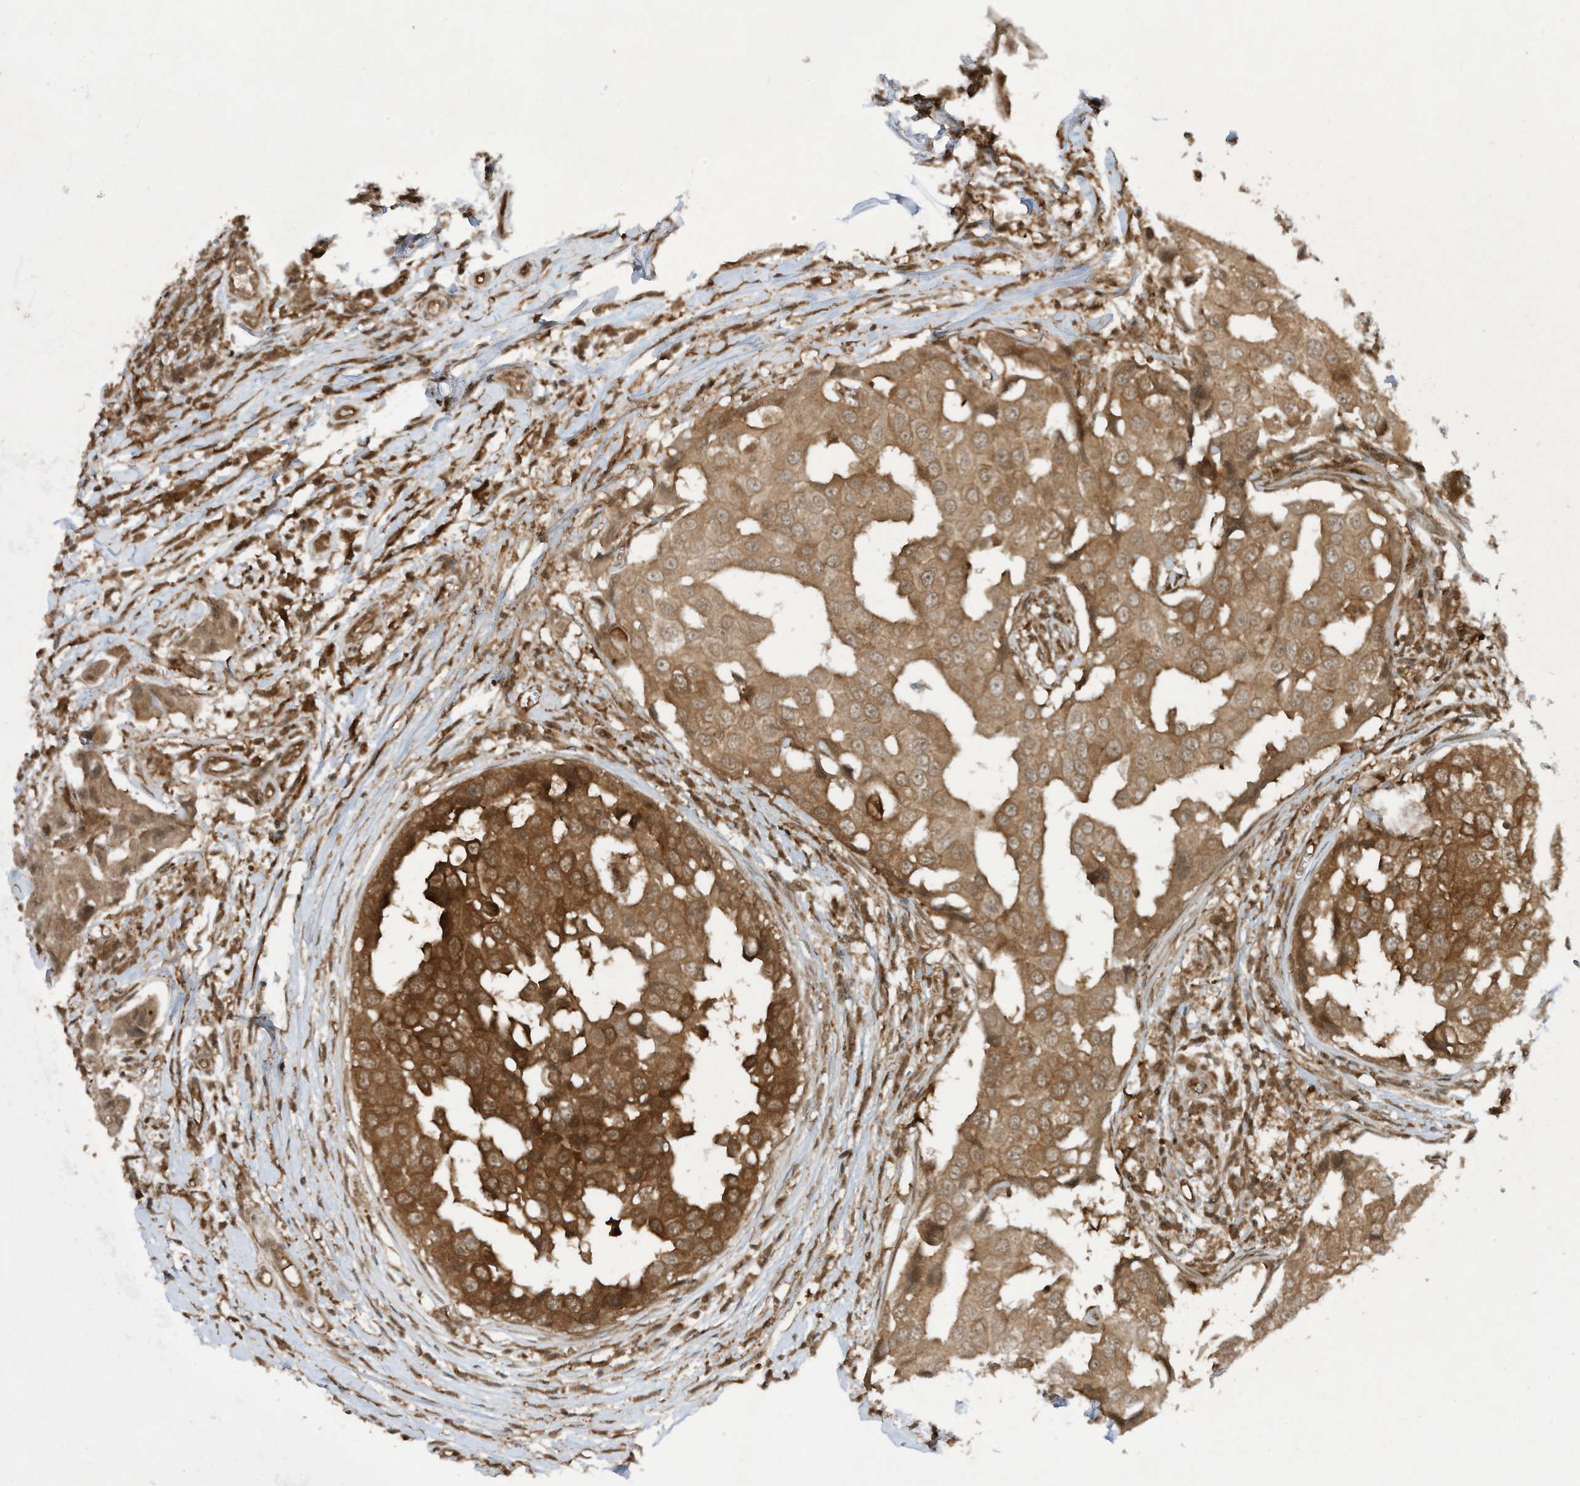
{"staining": {"intensity": "strong", "quantity": ">75%", "location": "cytoplasmic/membranous"}, "tissue": "breast cancer", "cell_type": "Tumor cells", "image_type": "cancer", "snomed": [{"axis": "morphology", "description": "Duct carcinoma"}, {"axis": "topography", "description": "Breast"}], "caption": "Tumor cells demonstrate strong cytoplasmic/membranous expression in about >75% of cells in breast cancer (infiltrating ductal carcinoma).", "gene": "CERT1", "patient": {"sex": "female", "age": 27}}